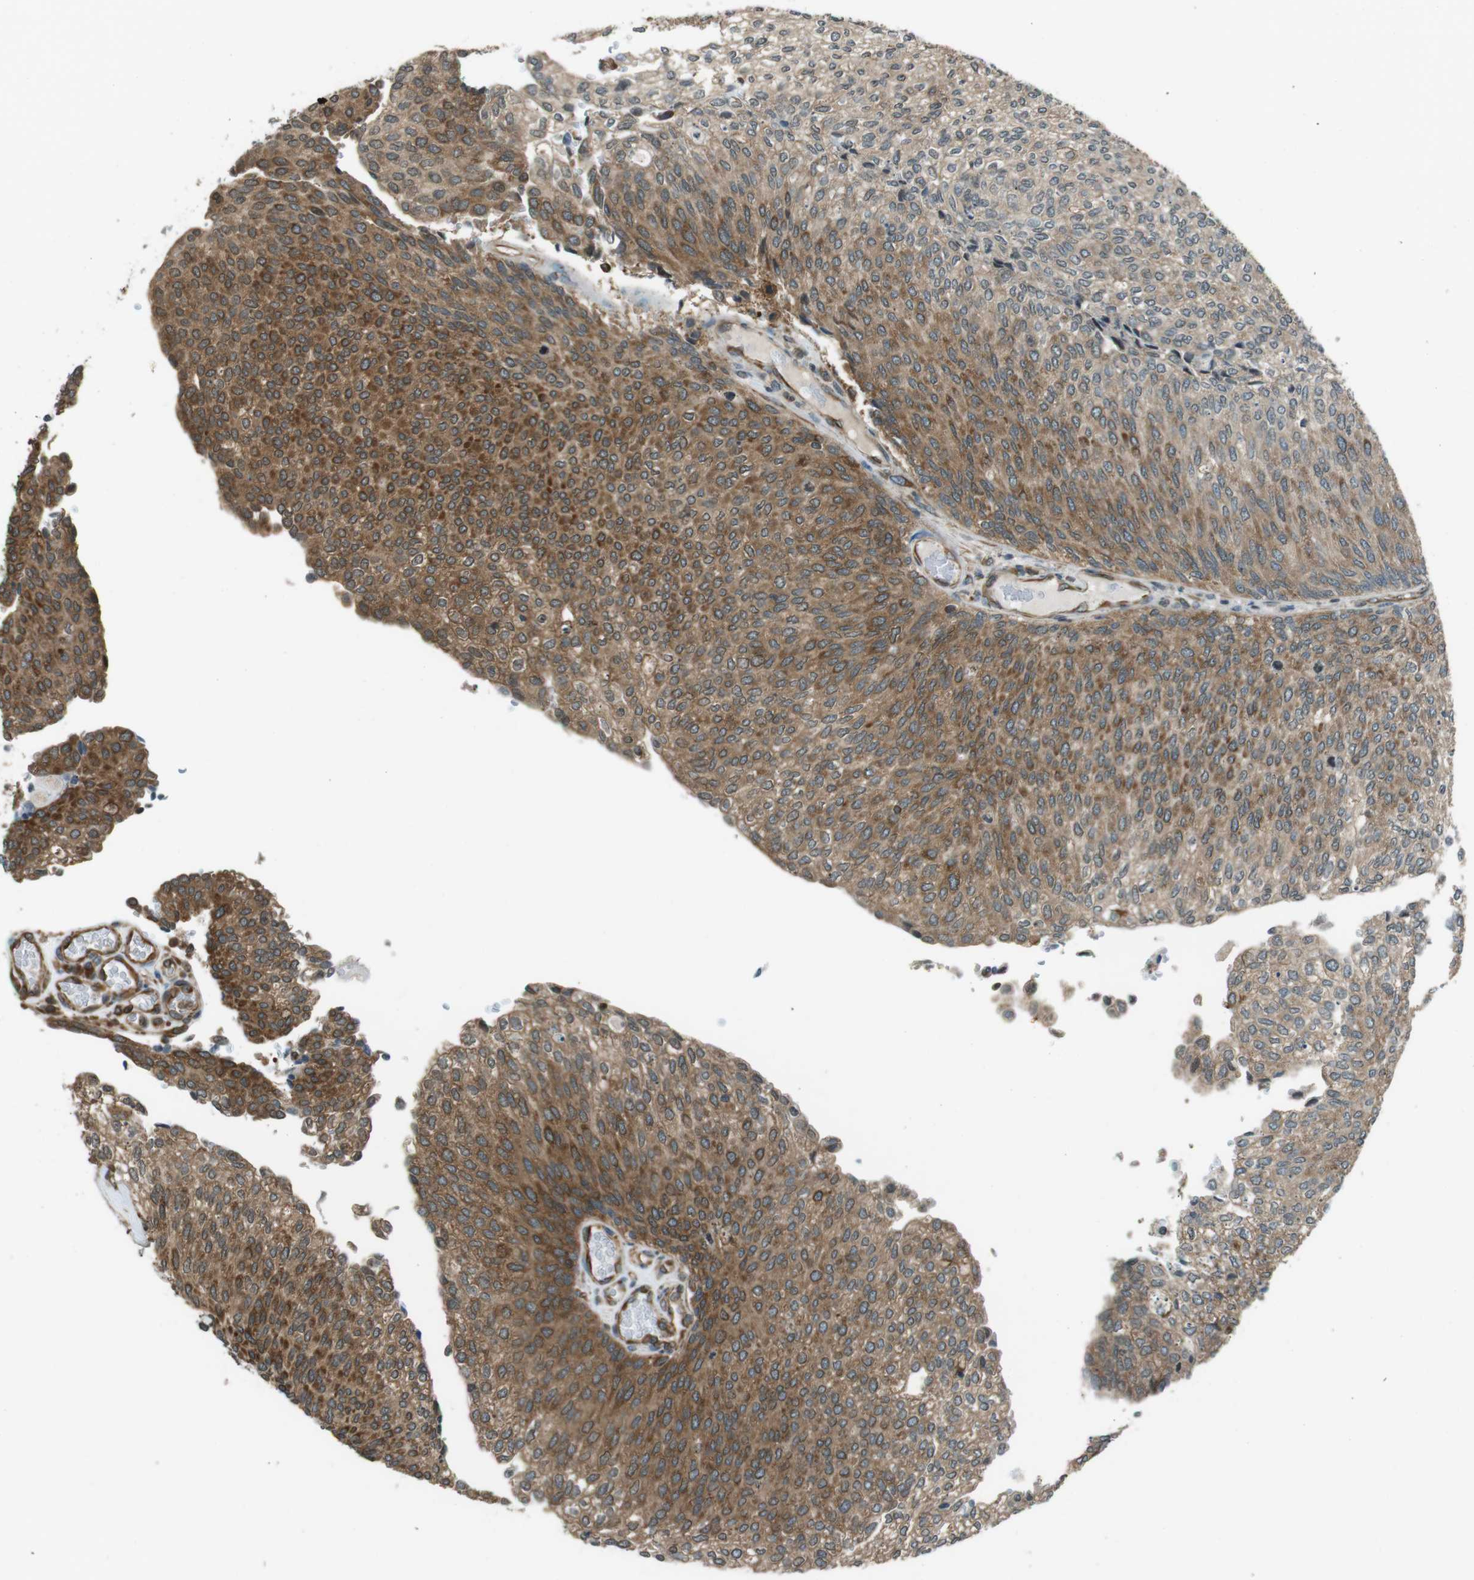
{"staining": {"intensity": "moderate", "quantity": "25%-75%", "location": "cytoplasmic/membranous"}, "tissue": "urothelial cancer", "cell_type": "Tumor cells", "image_type": "cancer", "snomed": [{"axis": "morphology", "description": "Urothelial carcinoma, Low grade"}, {"axis": "topography", "description": "Urinary bladder"}], "caption": "Urothelial carcinoma (low-grade) stained with a brown dye reveals moderate cytoplasmic/membranous positive positivity in approximately 25%-75% of tumor cells.", "gene": "PA2G4", "patient": {"sex": "female", "age": 79}}